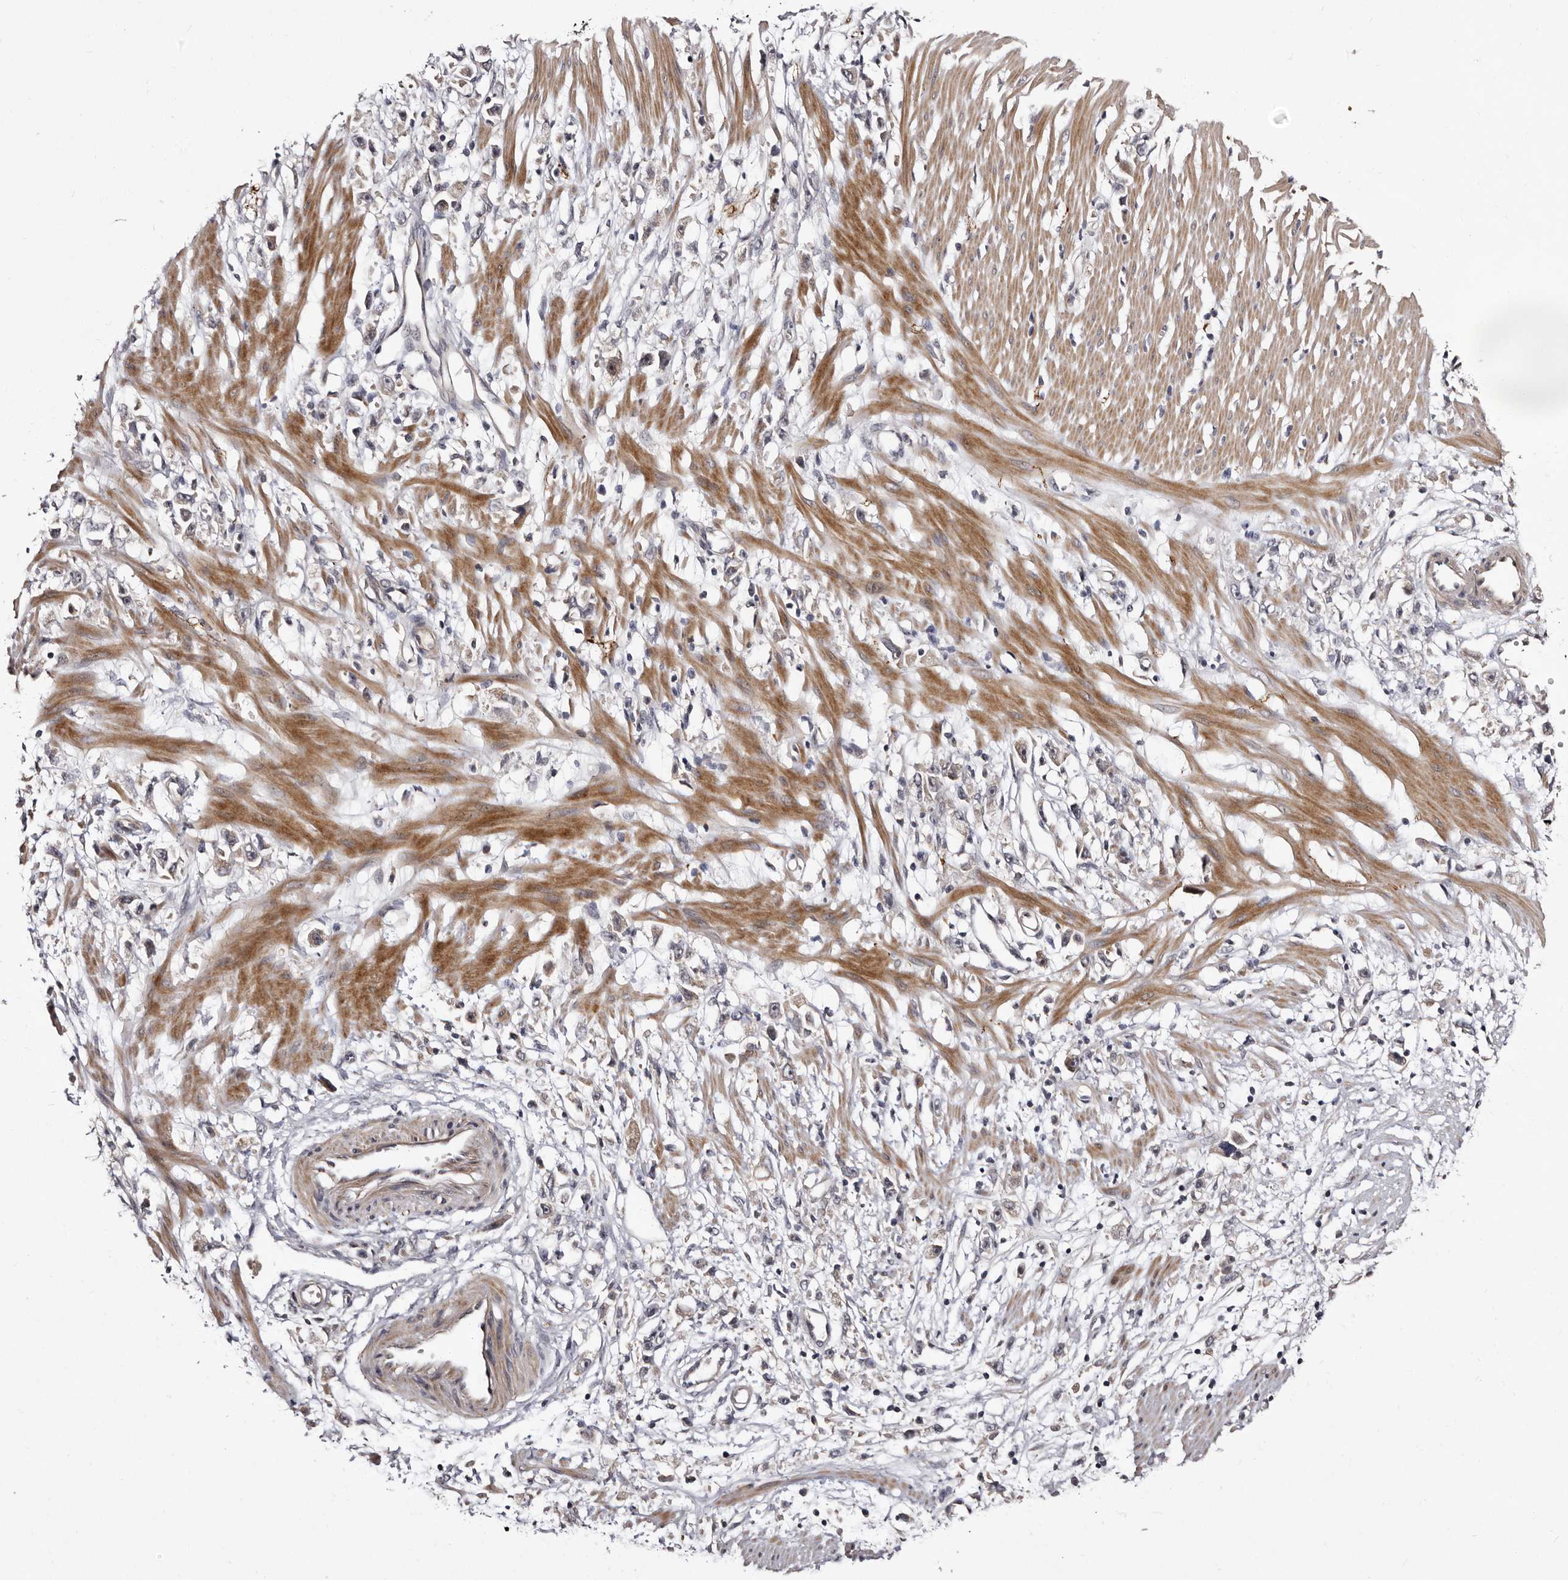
{"staining": {"intensity": "negative", "quantity": "none", "location": "none"}, "tissue": "stomach cancer", "cell_type": "Tumor cells", "image_type": "cancer", "snomed": [{"axis": "morphology", "description": "Adenocarcinoma, NOS"}, {"axis": "topography", "description": "Stomach"}], "caption": "The micrograph shows no staining of tumor cells in stomach cancer.", "gene": "LANCL2", "patient": {"sex": "female", "age": 59}}